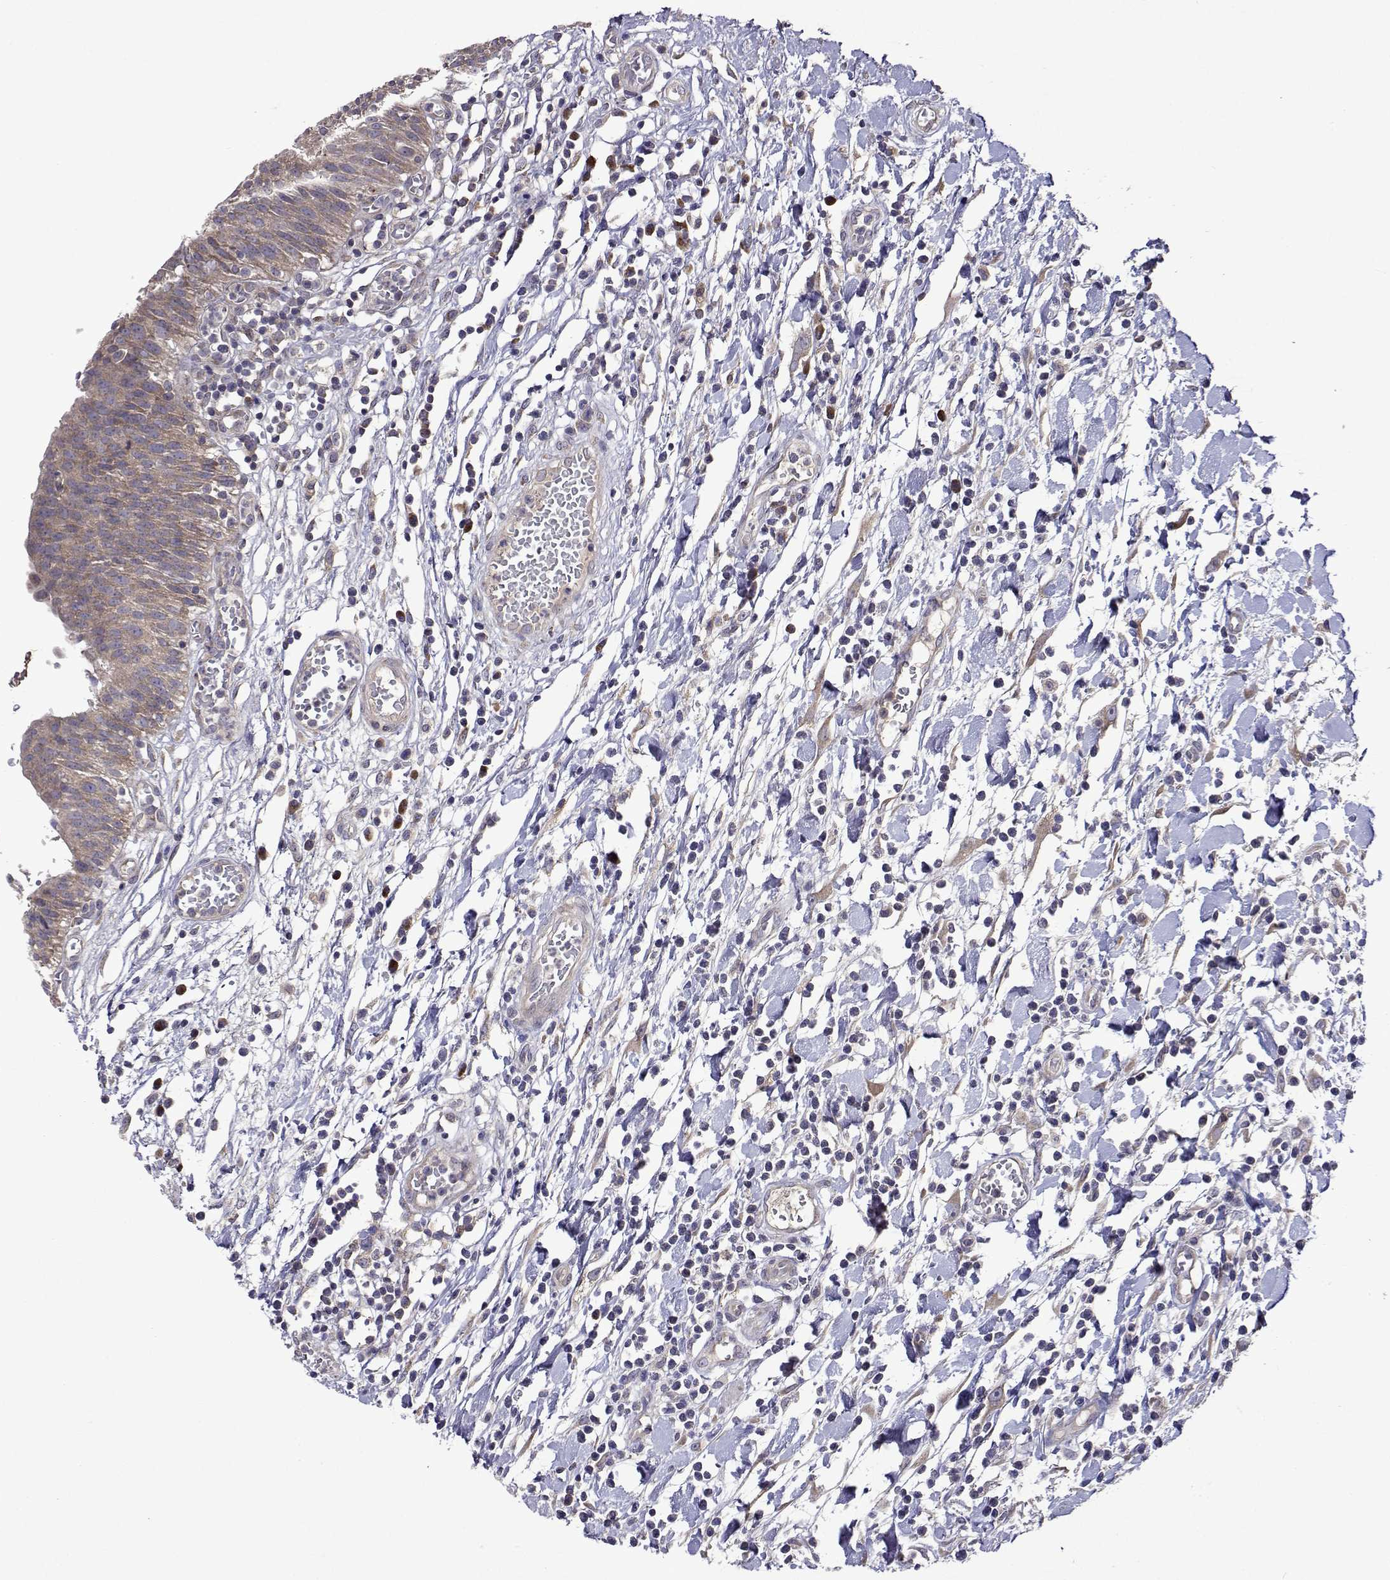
{"staining": {"intensity": "negative", "quantity": "none", "location": "none"}, "tissue": "urinary bladder", "cell_type": "Urothelial cells", "image_type": "normal", "snomed": [{"axis": "morphology", "description": "Normal tissue, NOS"}, {"axis": "topography", "description": "Urinary bladder"}], "caption": "The immunohistochemistry image has no significant expression in urothelial cells of urinary bladder.", "gene": "TARBP2", "patient": {"sex": "male", "age": 64}}